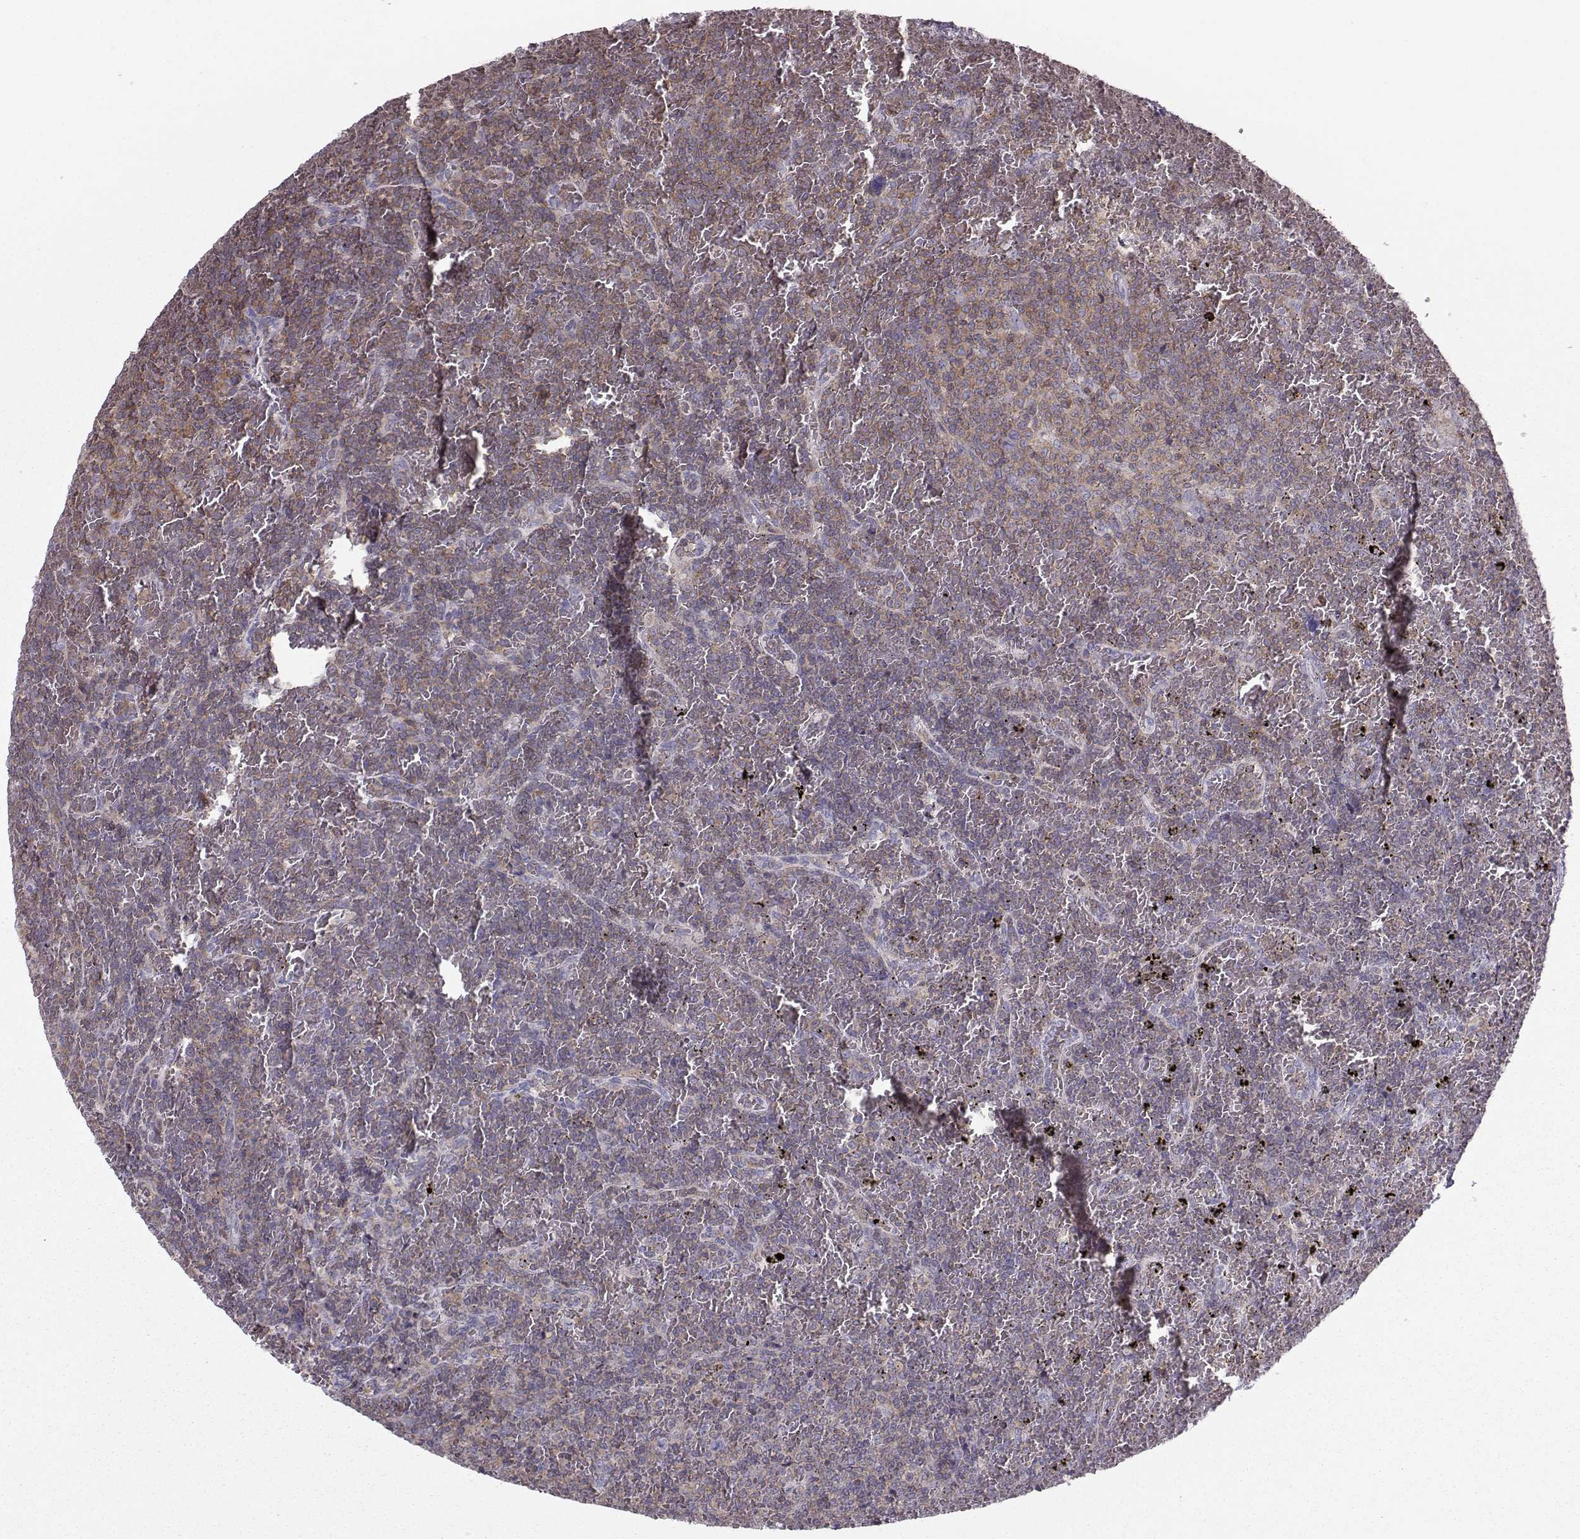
{"staining": {"intensity": "moderate", "quantity": ">75%", "location": "cytoplasmic/membranous"}, "tissue": "lymphoma", "cell_type": "Tumor cells", "image_type": "cancer", "snomed": [{"axis": "morphology", "description": "Malignant lymphoma, non-Hodgkin's type, Low grade"}, {"axis": "topography", "description": "Spleen"}], "caption": "The micrograph demonstrates staining of low-grade malignant lymphoma, non-Hodgkin's type, revealing moderate cytoplasmic/membranous protein staining (brown color) within tumor cells.", "gene": "ZBTB32", "patient": {"sex": "female", "age": 77}}